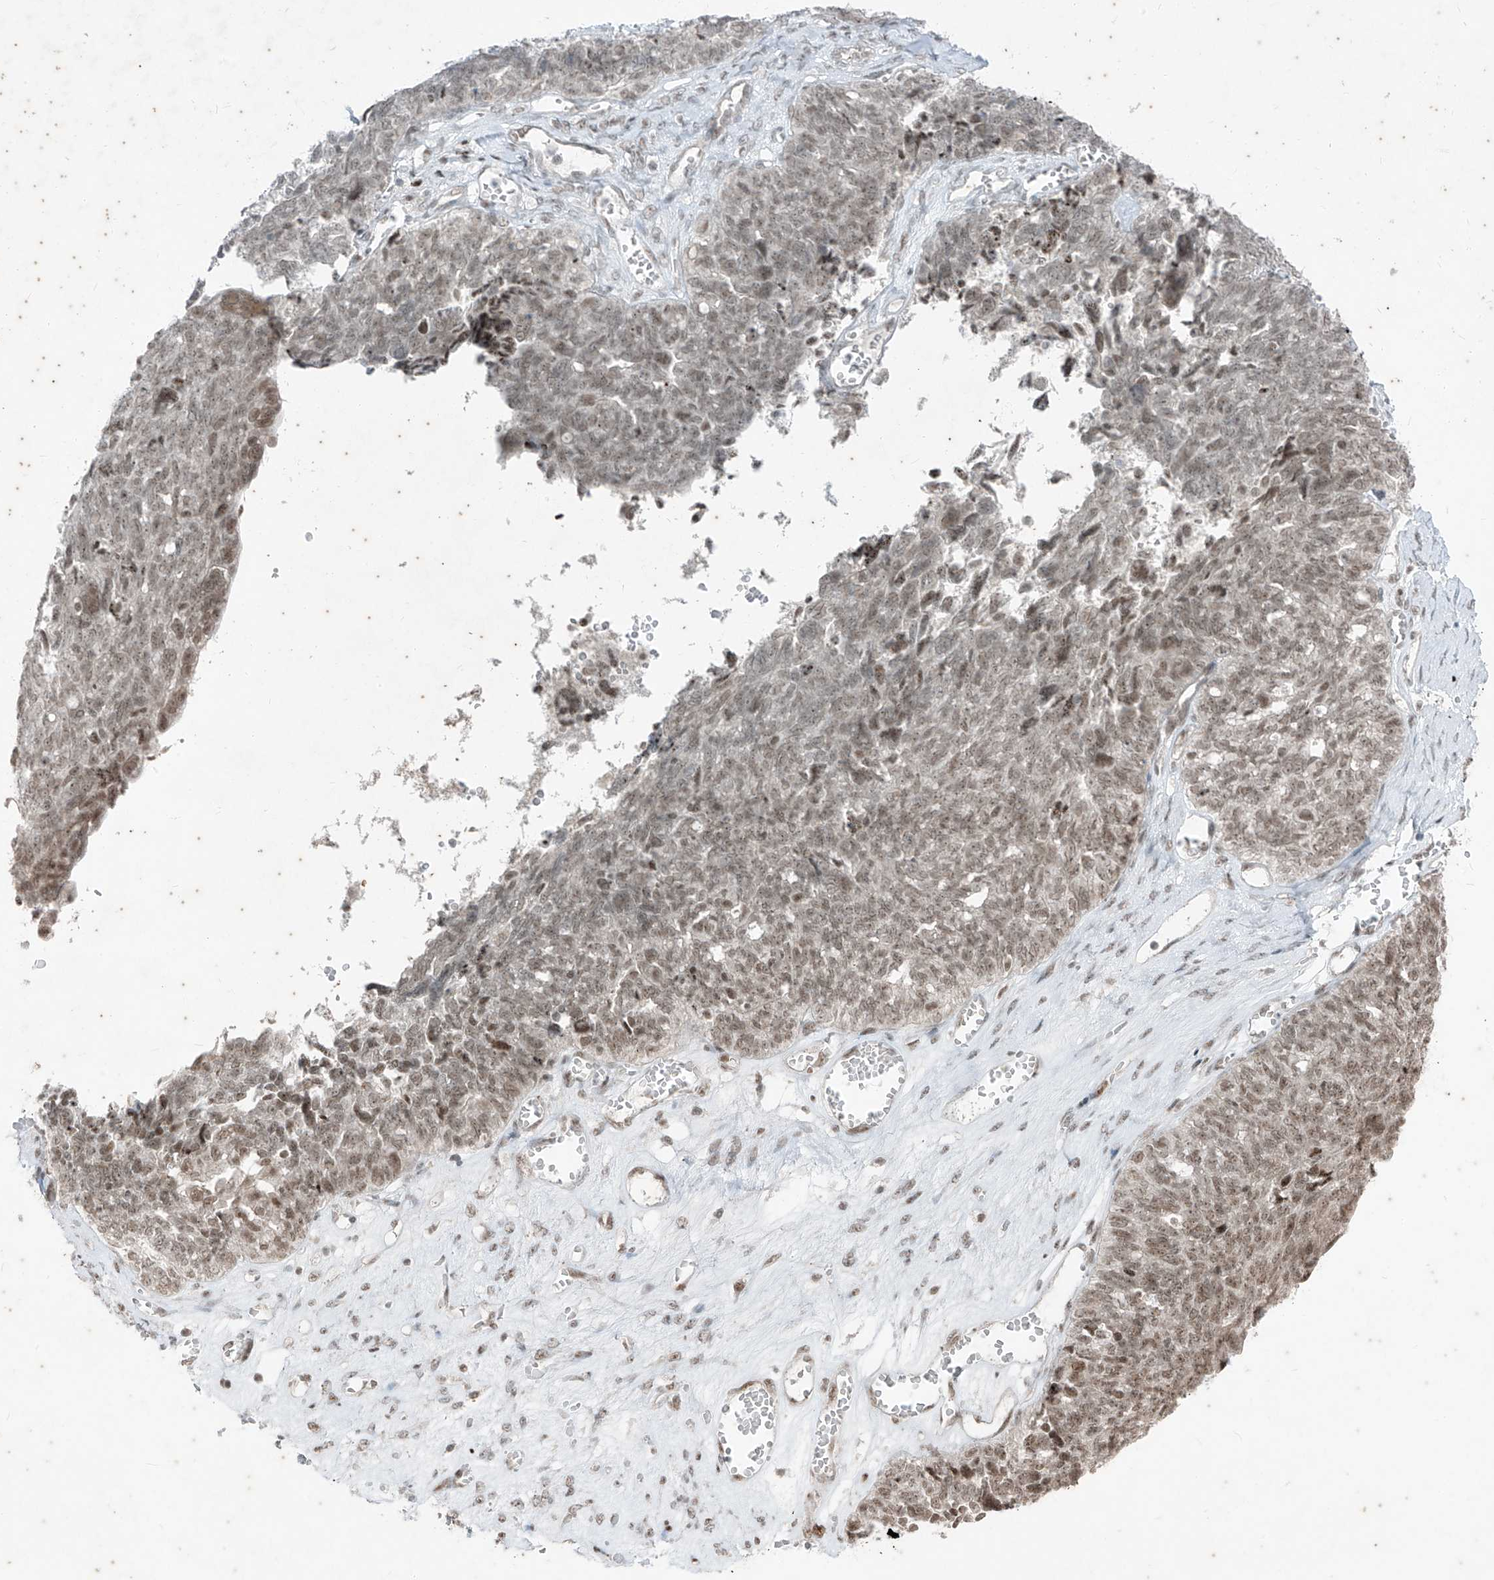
{"staining": {"intensity": "weak", "quantity": ">75%", "location": "nuclear"}, "tissue": "ovarian cancer", "cell_type": "Tumor cells", "image_type": "cancer", "snomed": [{"axis": "morphology", "description": "Cystadenocarcinoma, serous, NOS"}, {"axis": "topography", "description": "Ovary"}], "caption": "High-power microscopy captured an immunohistochemistry (IHC) image of serous cystadenocarcinoma (ovarian), revealing weak nuclear staining in about >75% of tumor cells.", "gene": "ZNF354B", "patient": {"sex": "female", "age": 79}}